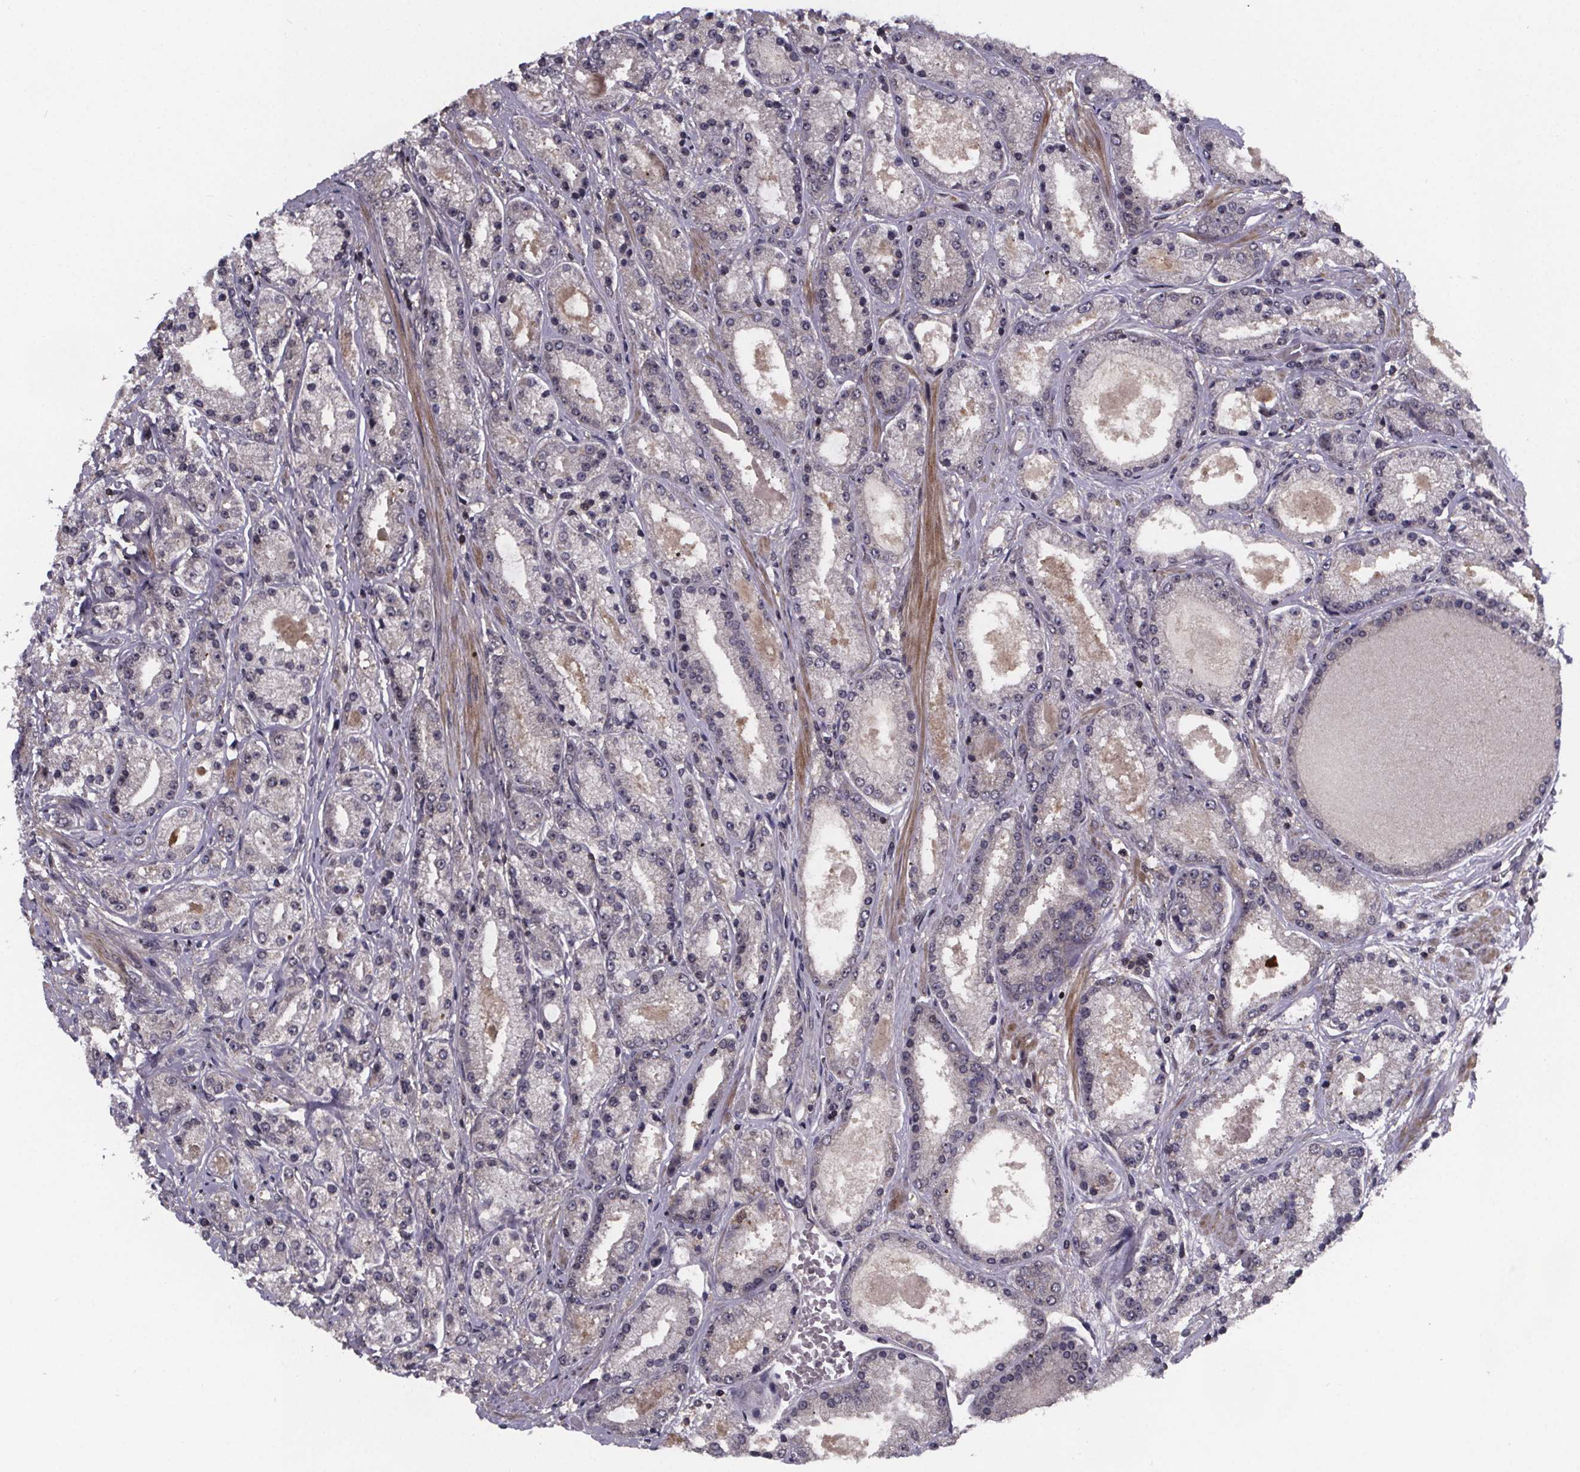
{"staining": {"intensity": "negative", "quantity": "none", "location": "none"}, "tissue": "prostate cancer", "cell_type": "Tumor cells", "image_type": "cancer", "snomed": [{"axis": "morphology", "description": "Adenocarcinoma, High grade"}, {"axis": "topography", "description": "Prostate"}], "caption": "The micrograph exhibits no significant staining in tumor cells of prostate cancer (high-grade adenocarcinoma). (DAB (3,3'-diaminobenzidine) immunohistochemistry (IHC) with hematoxylin counter stain).", "gene": "FN3KRP", "patient": {"sex": "male", "age": 67}}